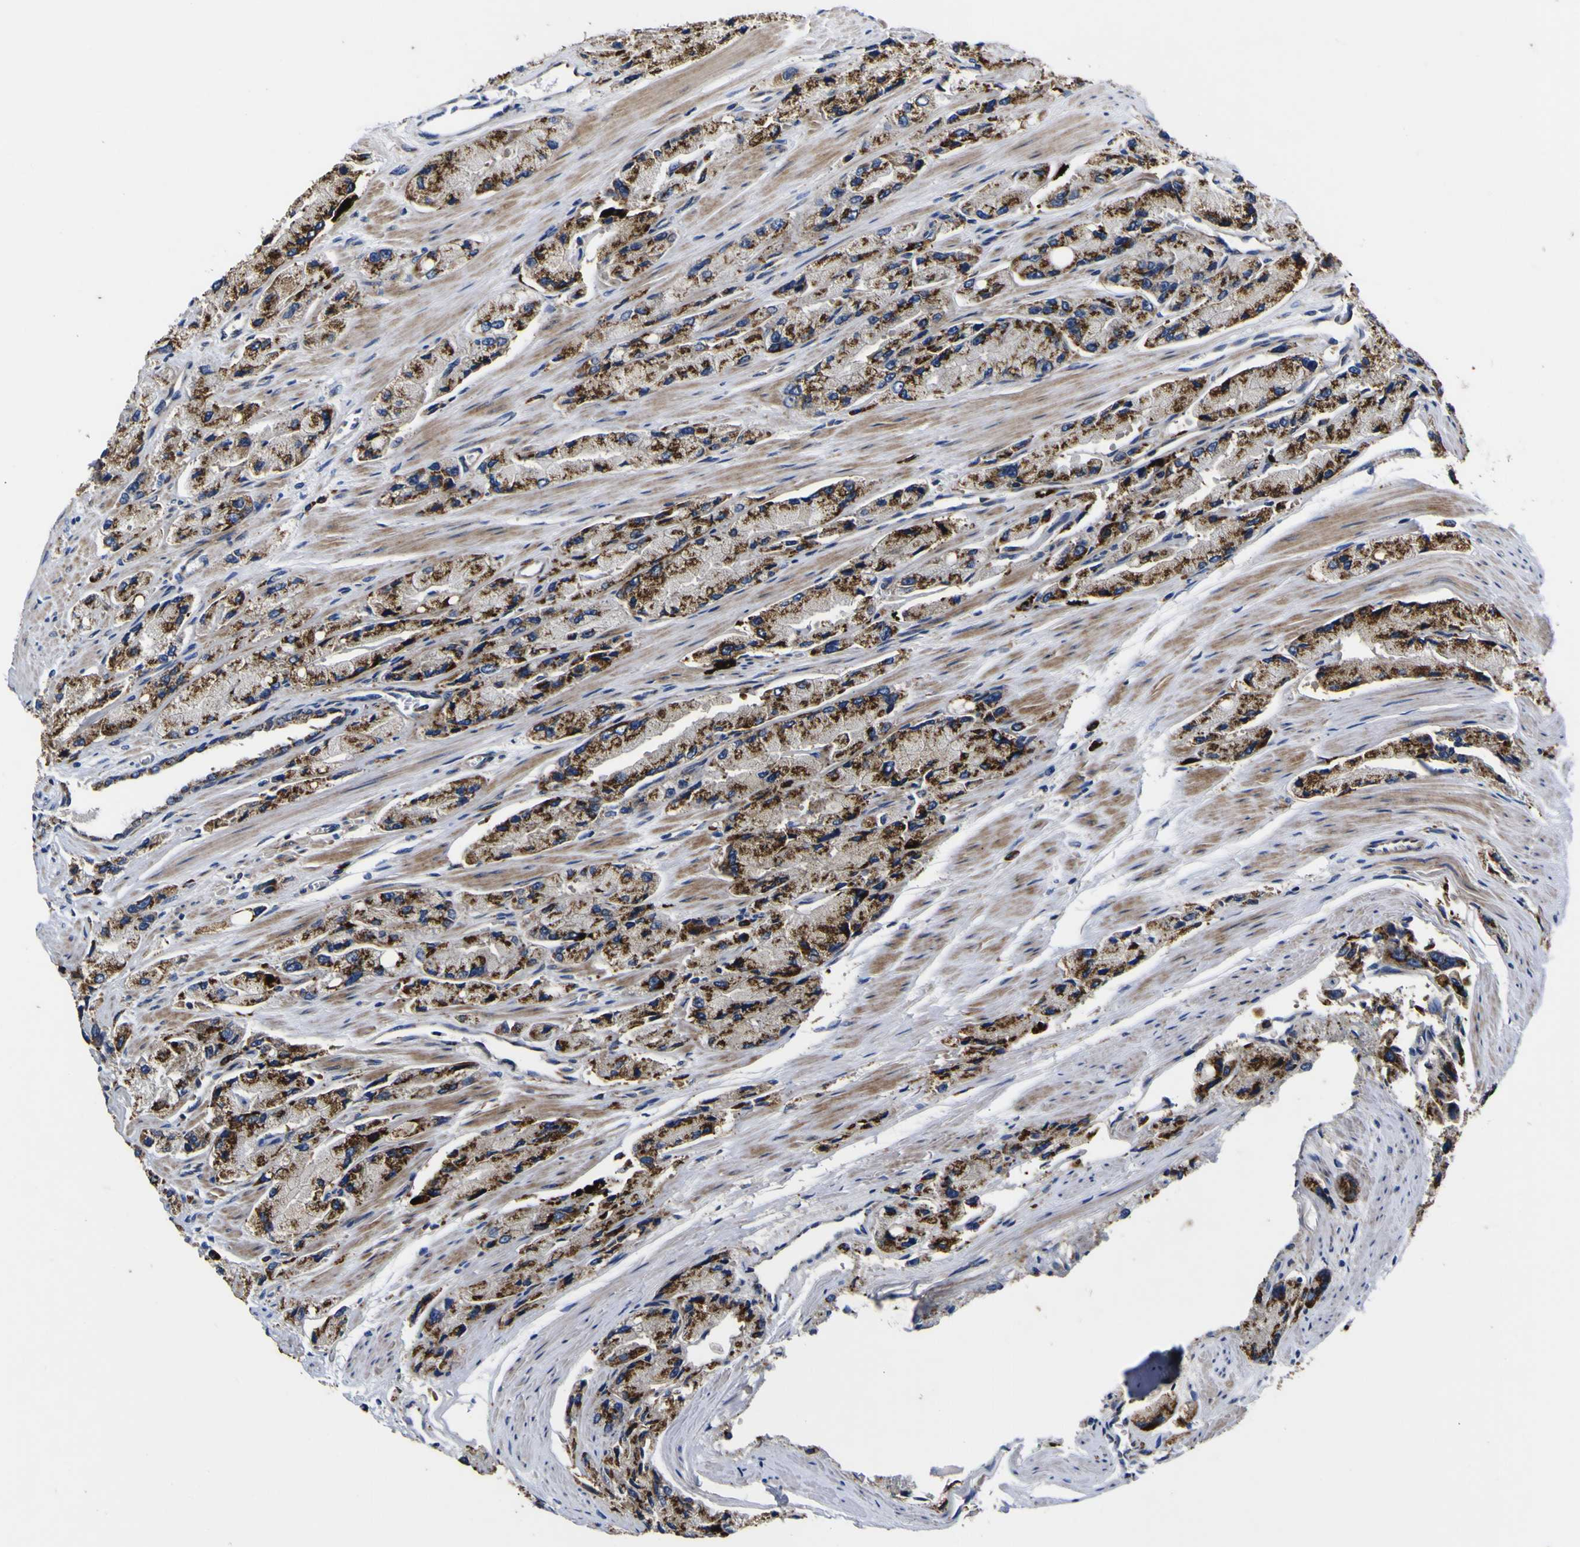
{"staining": {"intensity": "strong", "quantity": ">75%", "location": "cytoplasmic/membranous"}, "tissue": "prostate cancer", "cell_type": "Tumor cells", "image_type": "cancer", "snomed": [{"axis": "morphology", "description": "Adenocarcinoma, High grade"}, {"axis": "topography", "description": "Prostate"}], "caption": "Immunohistochemistry (DAB) staining of human prostate adenocarcinoma (high-grade) exhibits strong cytoplasmic/membranous protein expression in about >75% of tumor cells.", "gene": "COA1", "patient": {"sex": "male", "age": 58}}